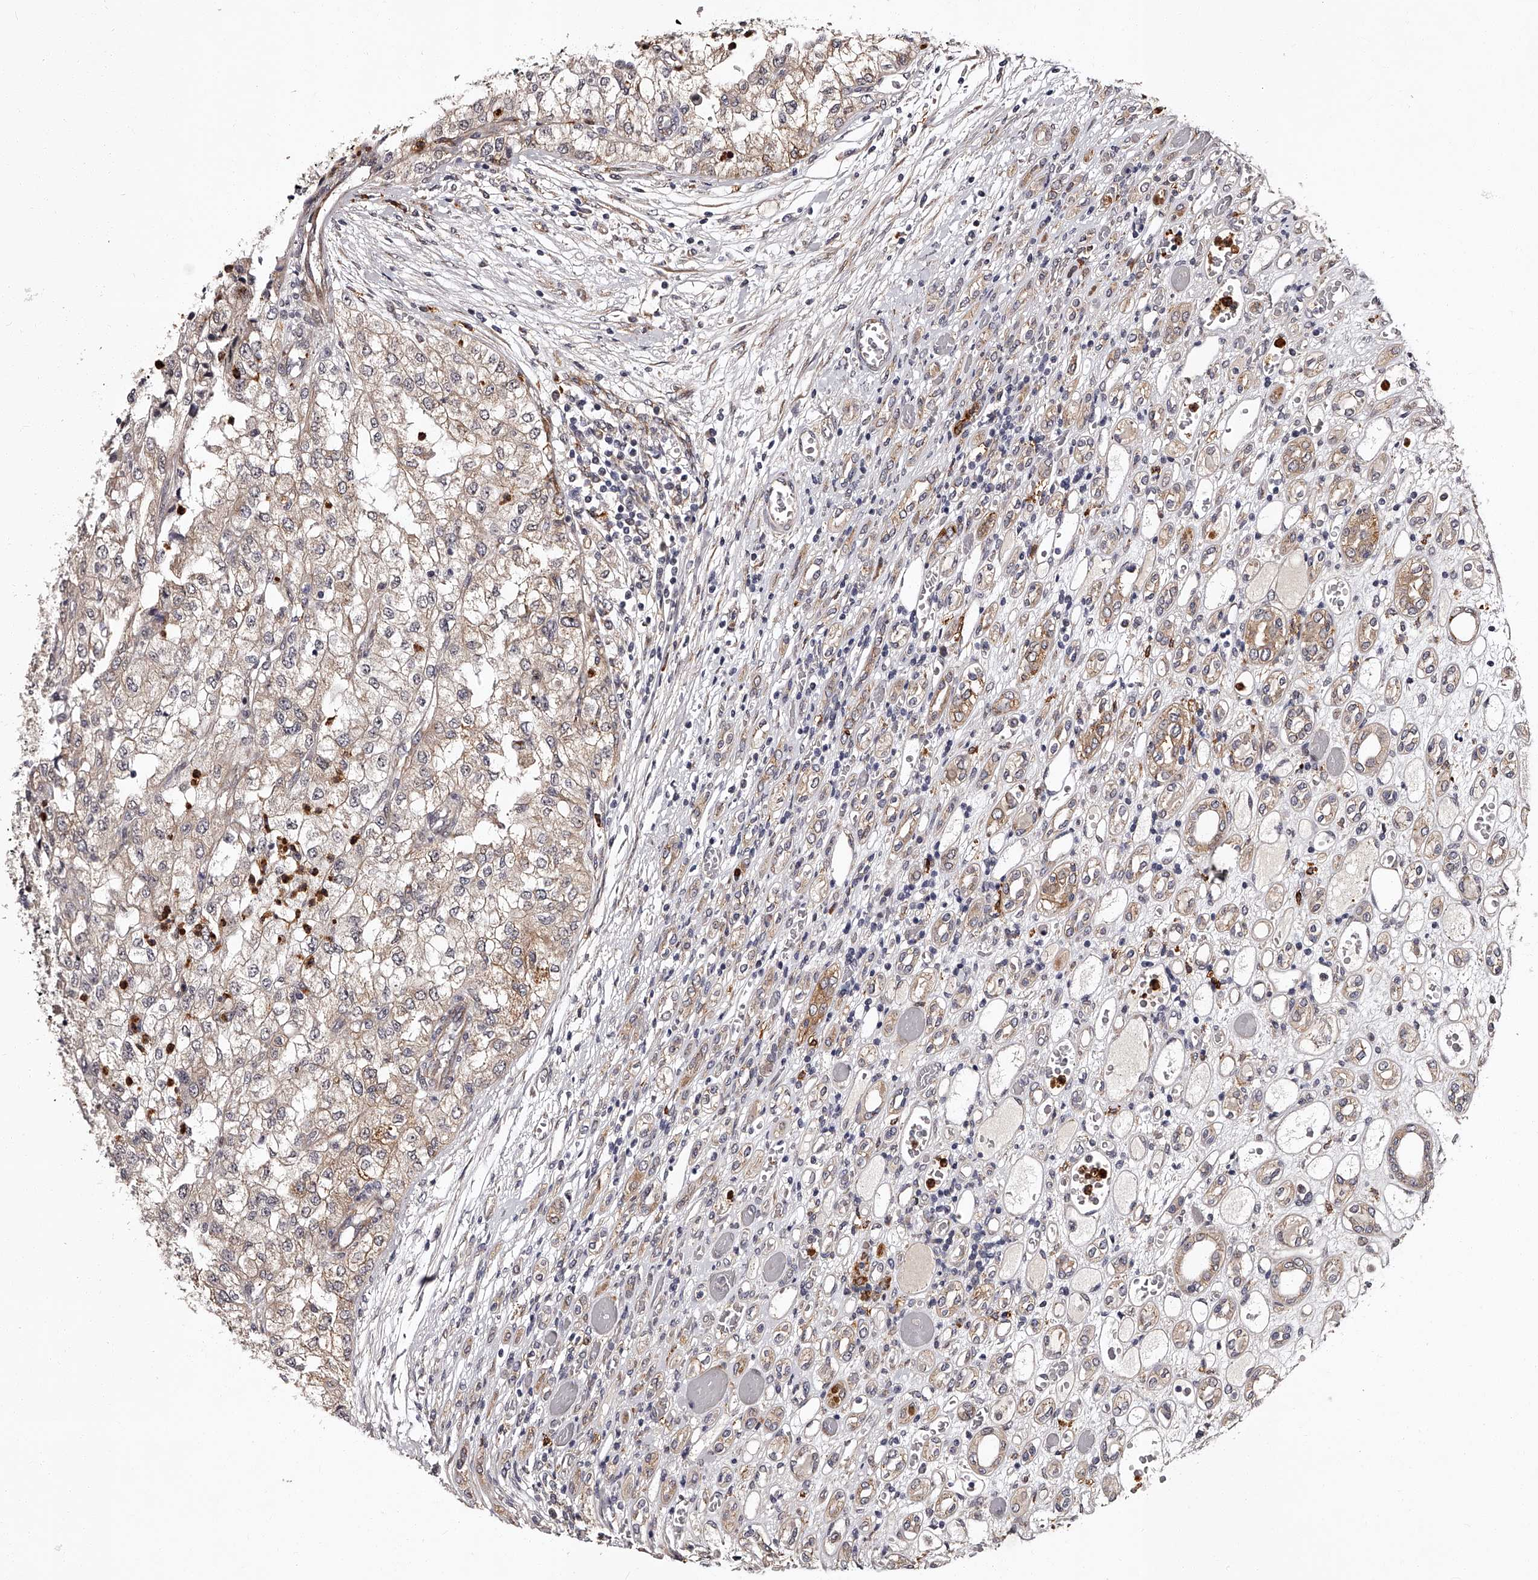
{"staining": {"intensity": "weak", "quantity": "<25%", "location": "cytoplasmic/membranous"}, "tissue": "renal cancer", "cell_type": "Tumor cells", "image_type": "cancer", "snomed": [{"axis": "morphology", "description": "Adenocarcinoma, NOS"}, {"axis": "topography", "description": "Kidney"}], "caption": "The immunohistochemistry histopathology image has no significant positivity in tumor cells of renal cancer (adenocarcinoma) tissue. (Immunohistochemistry (ihc), brightfield microscopy, high magnification).", "gene": "RSC1A1", "patient": {"sex": "female", "age": 54}}